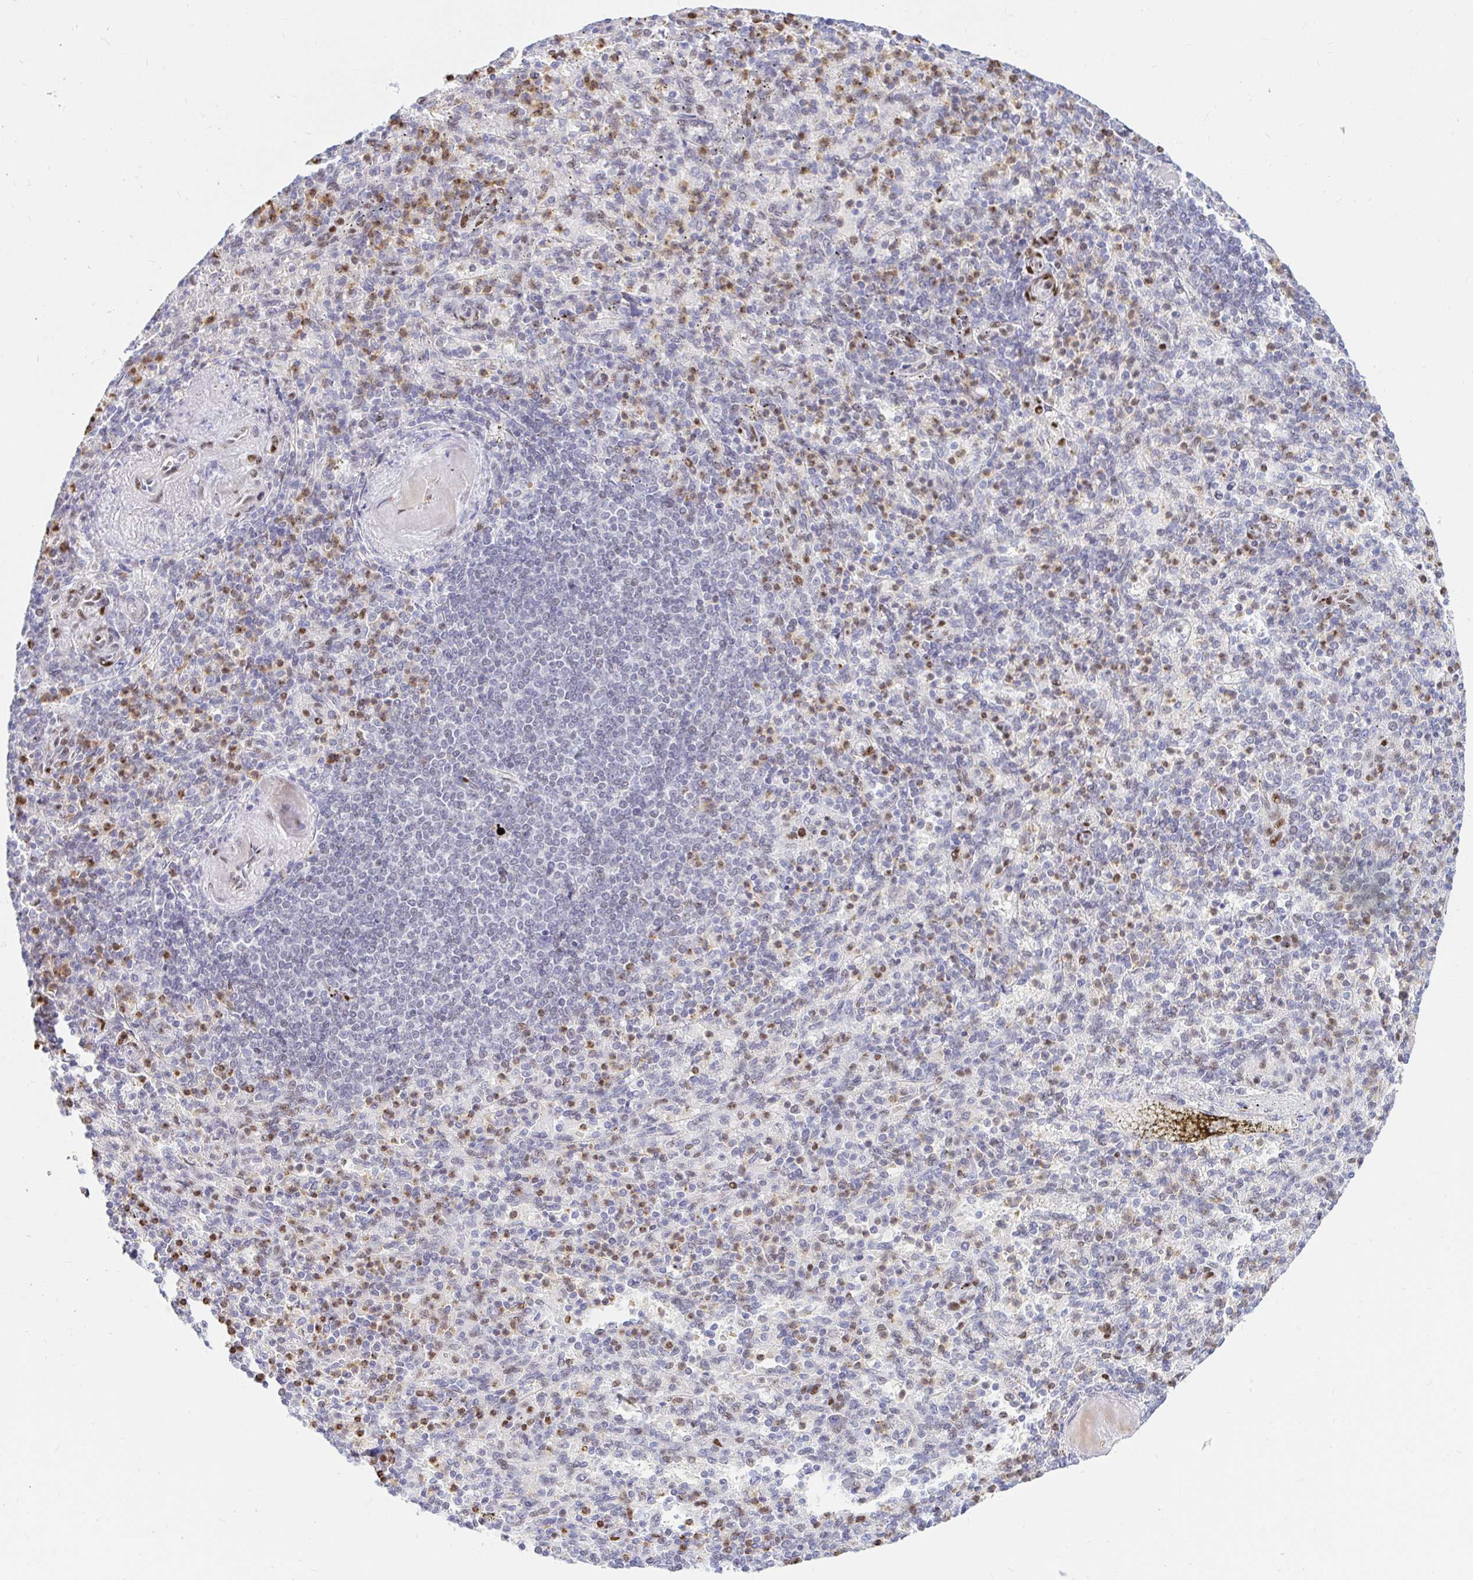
{"staining": {"intensity": "moderate", "quantity": "<25%", "location": "cytoplasmic/membranous"}, "tissue": "spleen", "cell_type": "Cells in red pulp", "image_type": "normal", "snomed": [{"axis": "morphology", "description": "Normal tissue, NOS"}, {"axis": "topography", "description": "Spleen"}], "caption": "The image reveals staining of normal spleen, revealing moderate cytoplasmic/membranous protein expression (brown color) within cells in red pulp.", "gene": "HINFP", "patient": {"sex": "female", "age": 74}}